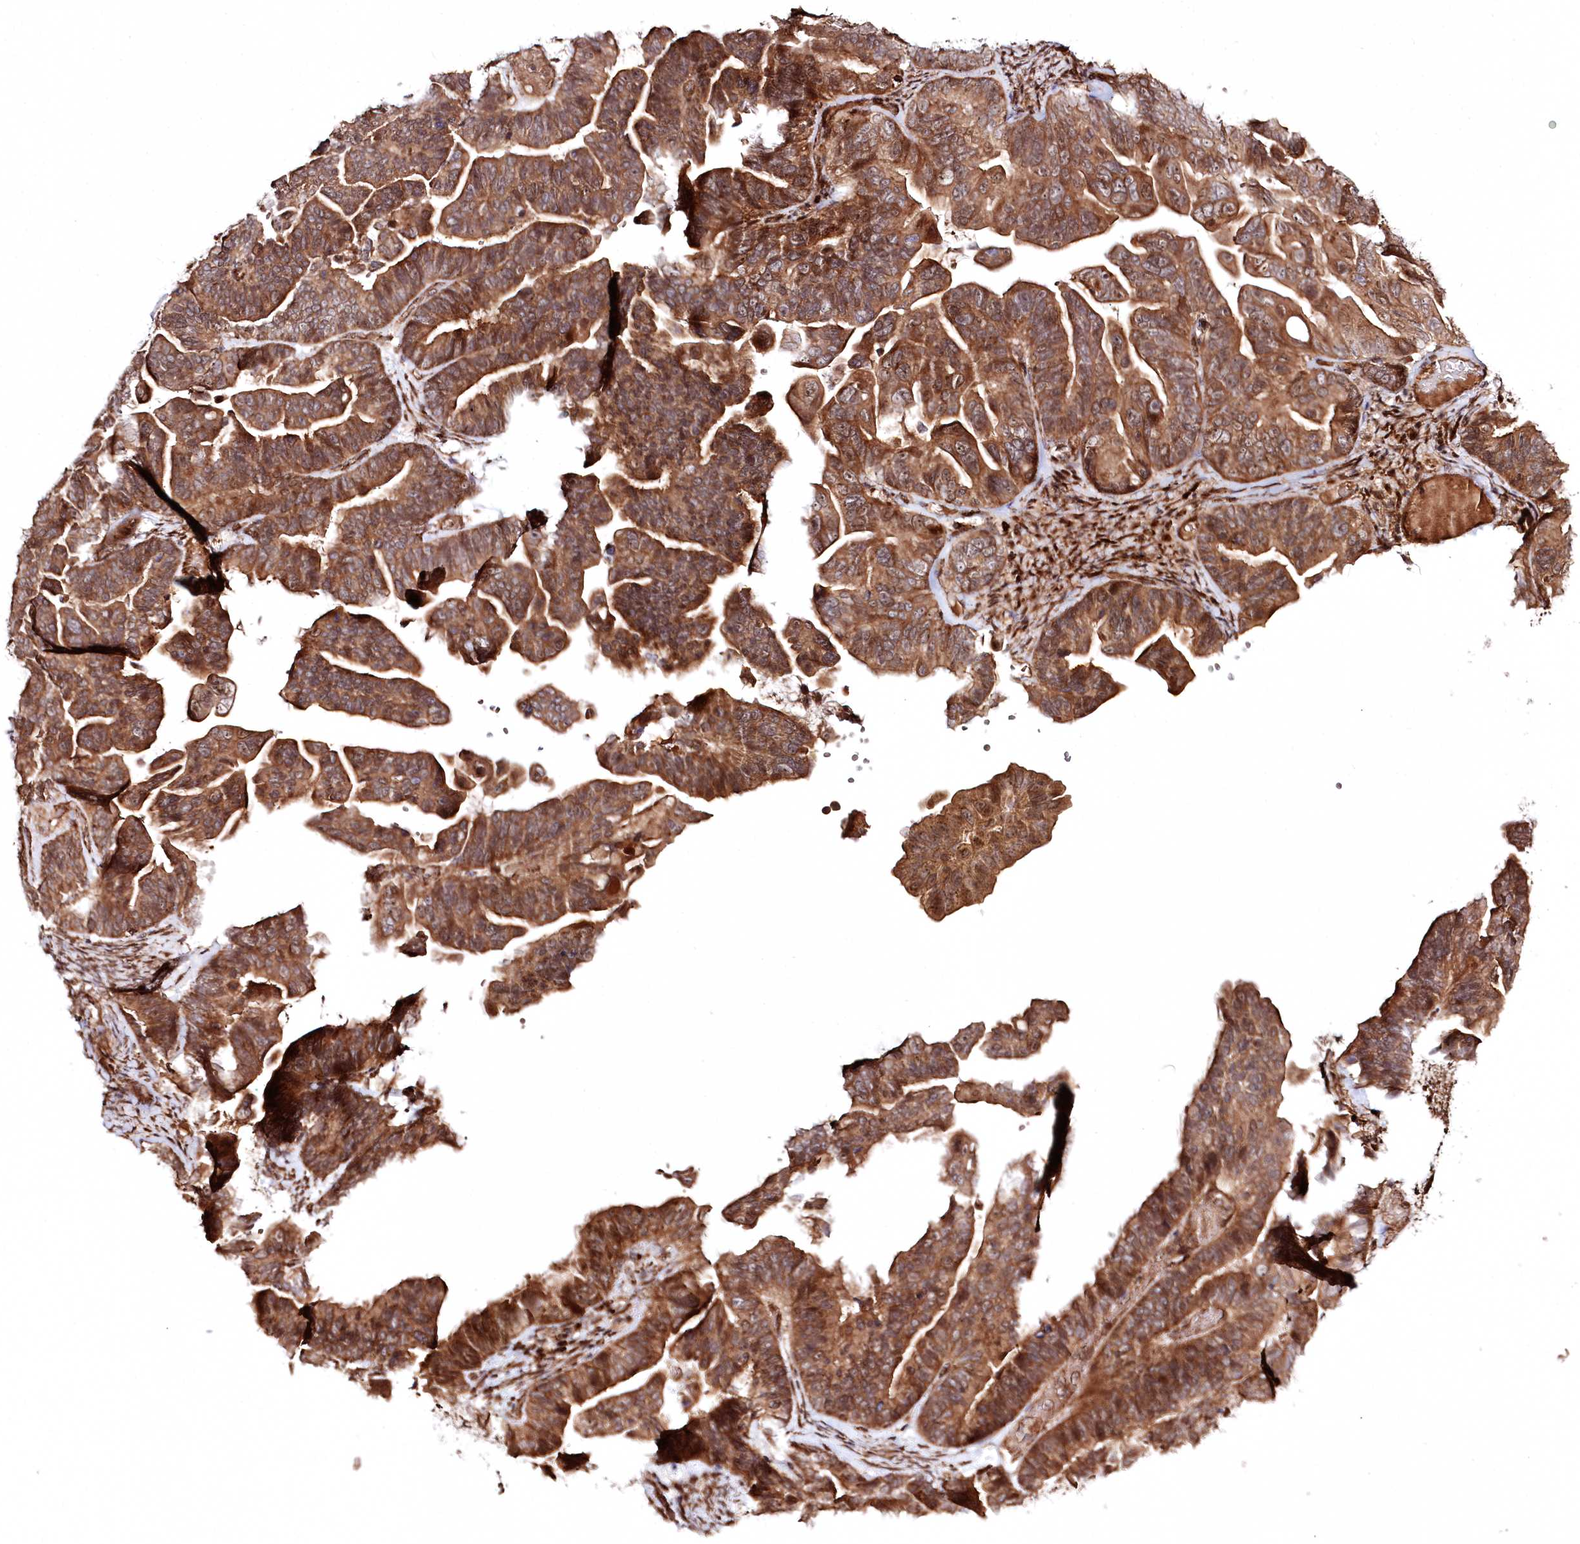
{"staining": {"intensity": "moderate", "quantity": ">75%", "location": "cytoplasmic/membranous"}, "tissue": "ovarian cancer", "cell_type": "Tumor cells", "image_type": "cancer", "snomed": [{"axis": "morphology", "description": "Cystadenocarcinoma, serous, NOS"}, {"axis": "topography", "description": "Ovary"}], "caption": "This is an image of immunohistochemistry staining of ovarian serous cystadenocarcinoma, which shows moderate expression in the cytoplasmic/membranous of tumor cells.", "gene": "REXO2", "patient": {"sex": "female", "age": 56}}